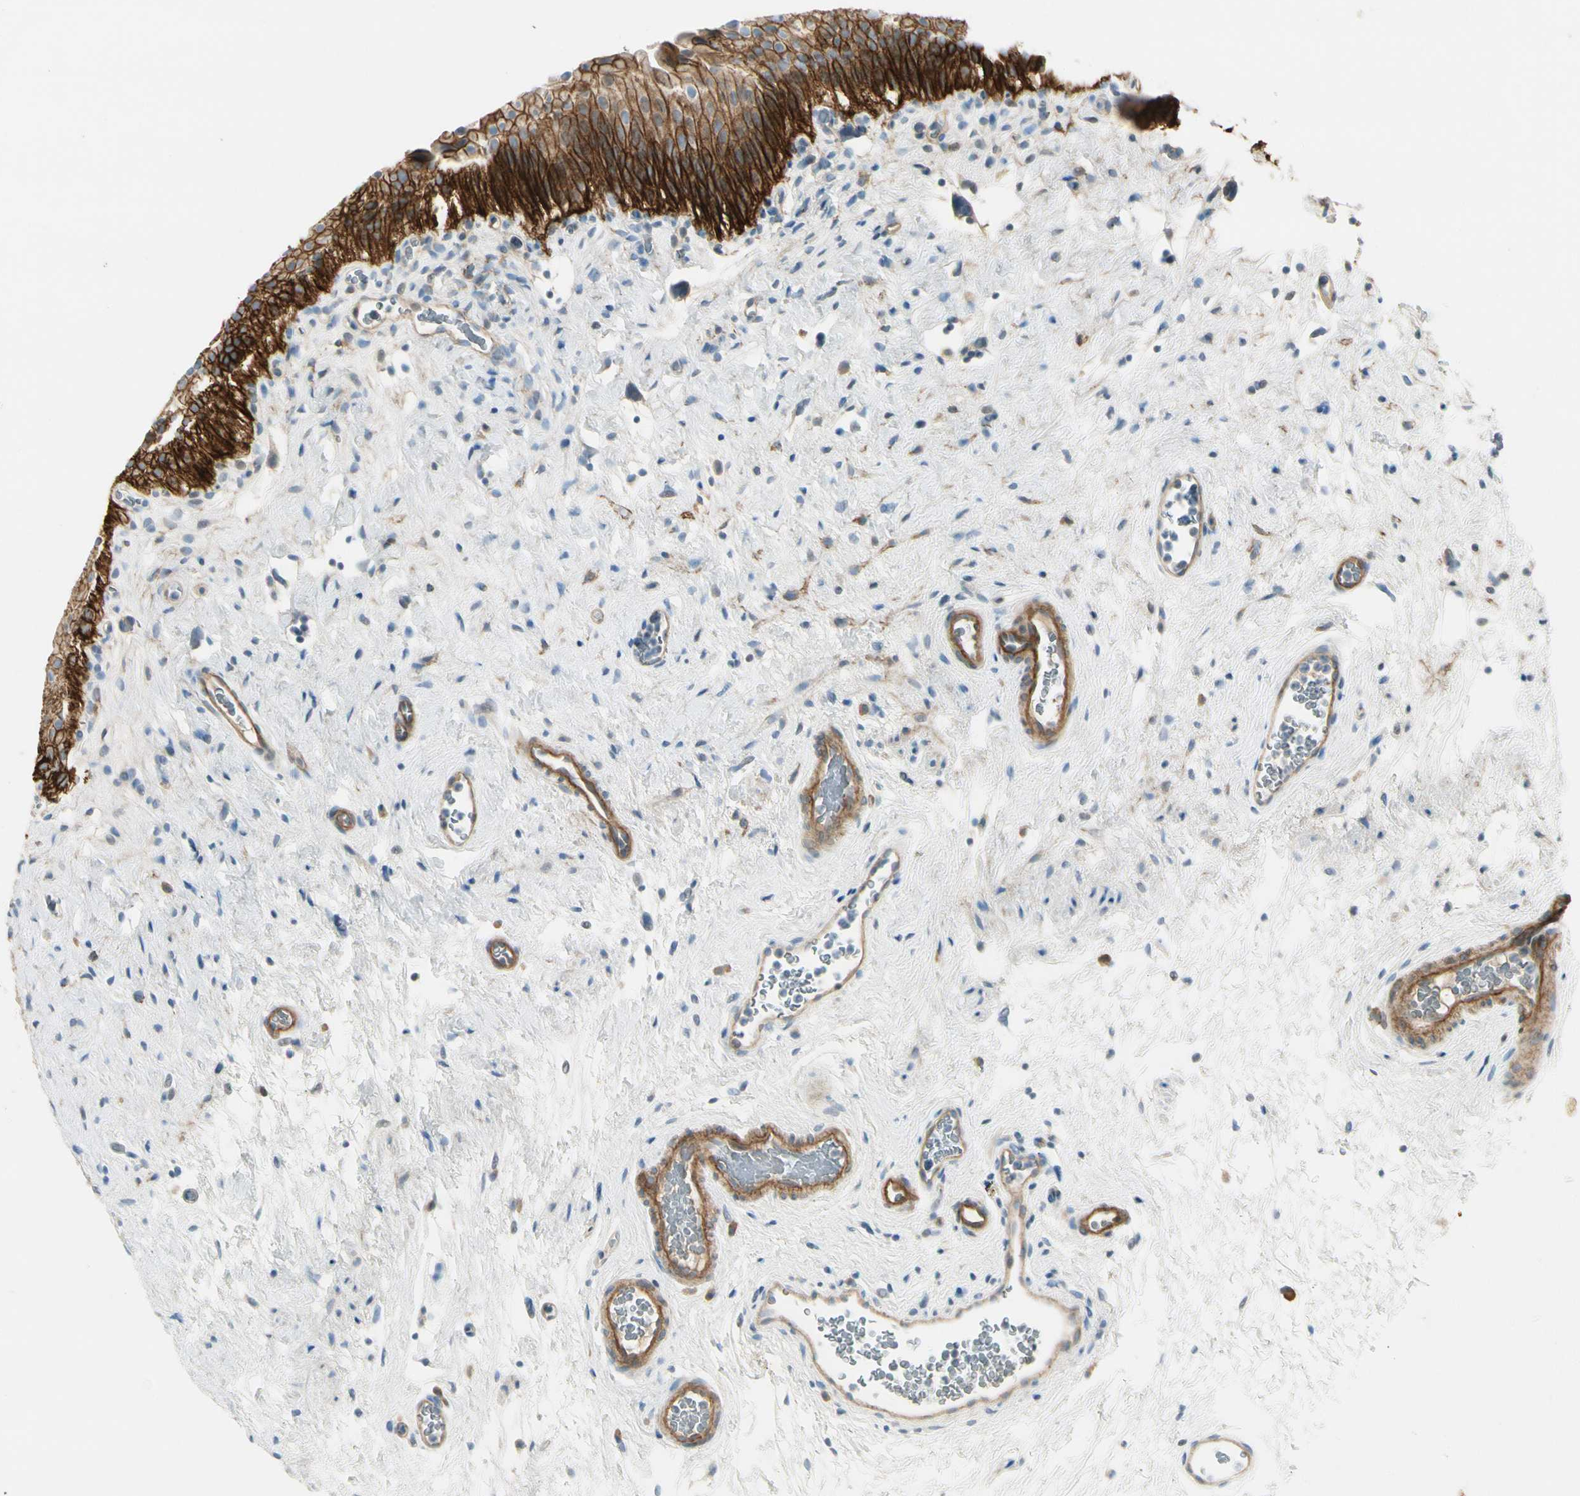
{"staining": {"intensity": "strong", "quantity": ">75%", "location": "cytoplasmic/membranous"}, "tissue": "urinary bladder", "cell_type": "Urothelial cells", "image_type": "normal", "snomed": [{"axis": "morphology", "description": "Normal tissue, NOS"}, {"axis": "morphology", "description": "Urothelial carcinoma, High grade"}, {"axis": "topography", "description": "Urinary bladder"}], "caption": "Strong cytoplasmic/membranous protein expression is identified in approximately >75% of urothelial cells in urinary bladder.", "gene": "ITGA3", "patient": {"sex": "male", "age": 46}}